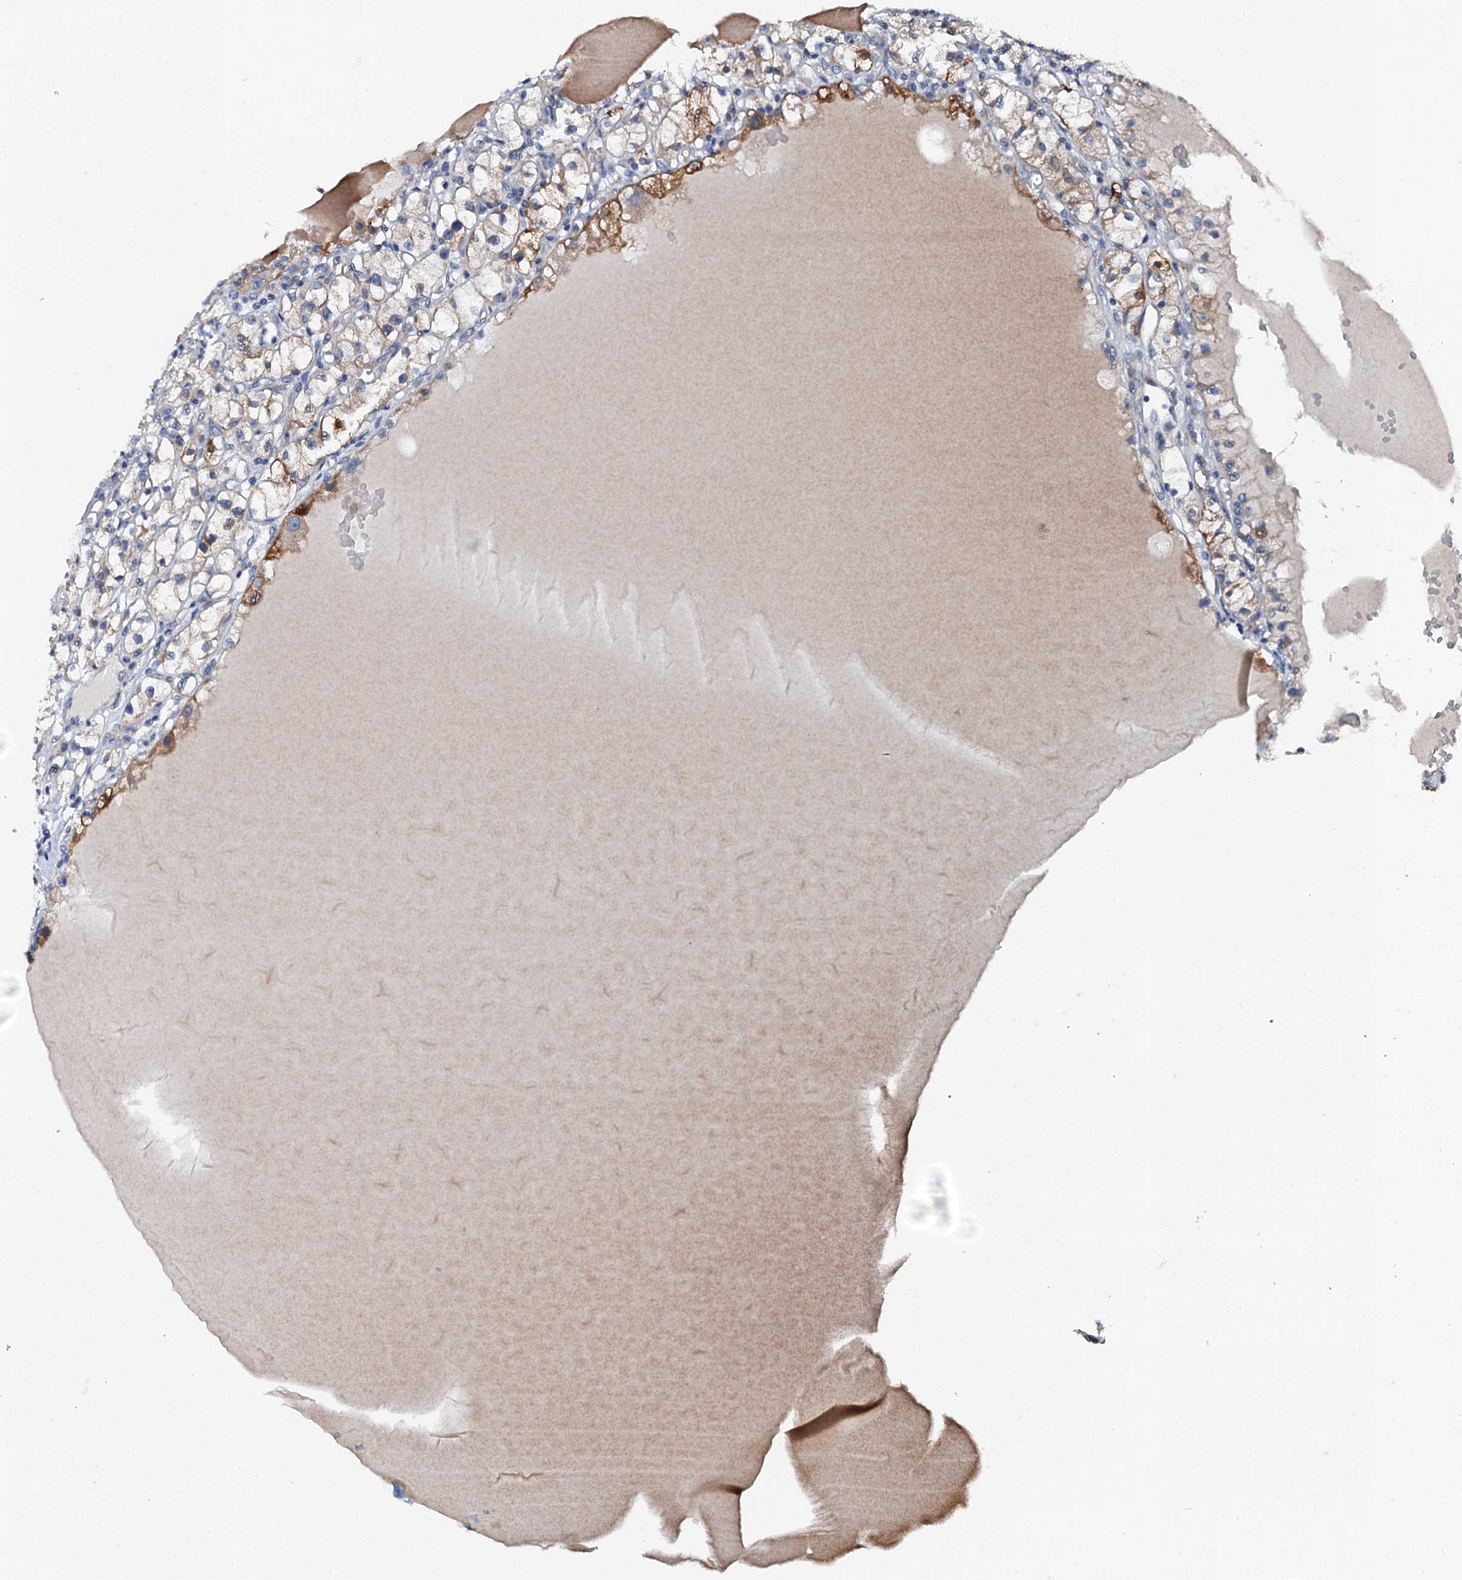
{"staining": {"intensity": "moderate", "quantity": "<25%", "location": "cytoplasmic/membranous"}, "tissue": "renal cancer", "cell_type": "Tumor cells", "image_type": "cancer", "snomed": [{"axis": "morphology", "description": "Adenocarcinoma, NOS"}, {"axis": "topography", "description": "Kidney"}], "caption": "Brown immunohistochemical staining in adenocarcinoma (renal) reveals moderate cytoplasmic/membranous expression in approximately <25% of tumor cells.", "gene": "GFOD2", "patient": {"sex": "male", "age": 56}}